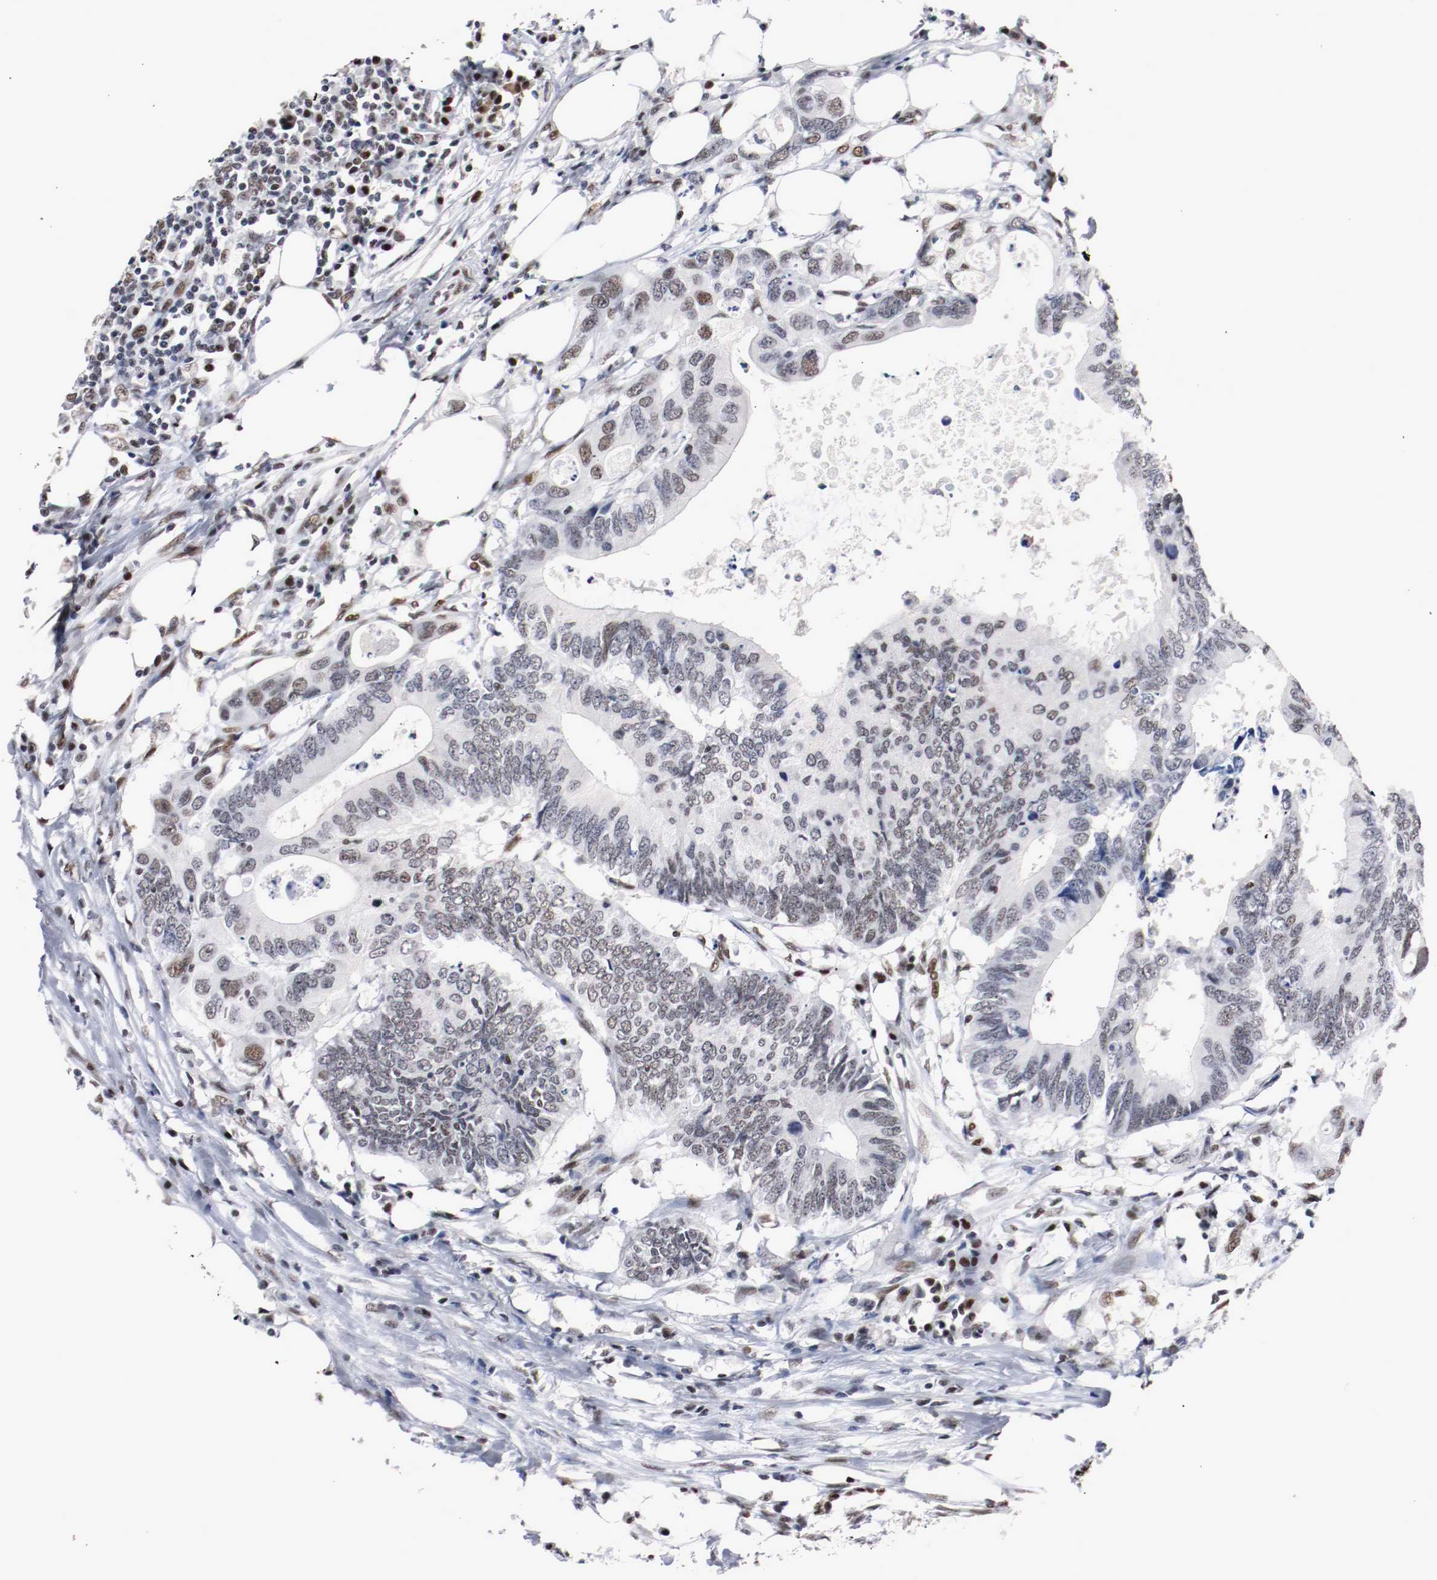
{"staining": {"intensity": "weak", "quantity": ">75%", "location": "nuclear"}, "tissue": "colorectal cancer", "cell_type": "Tumor cells", "image_type": "cancer", "snomed": [{"axis": "morphology", "description": "Adenocarcinoma, NOS"}, {"axis": "topography", "description": "Colon"}], "caption": "Protein positivity by IHC exhibits weak nuclear positivity in about >75% of tumor cells in colorectal adenocarcinoma.", "gene": "MEF2D", "patient": {"sex": "male", "age": 71}}